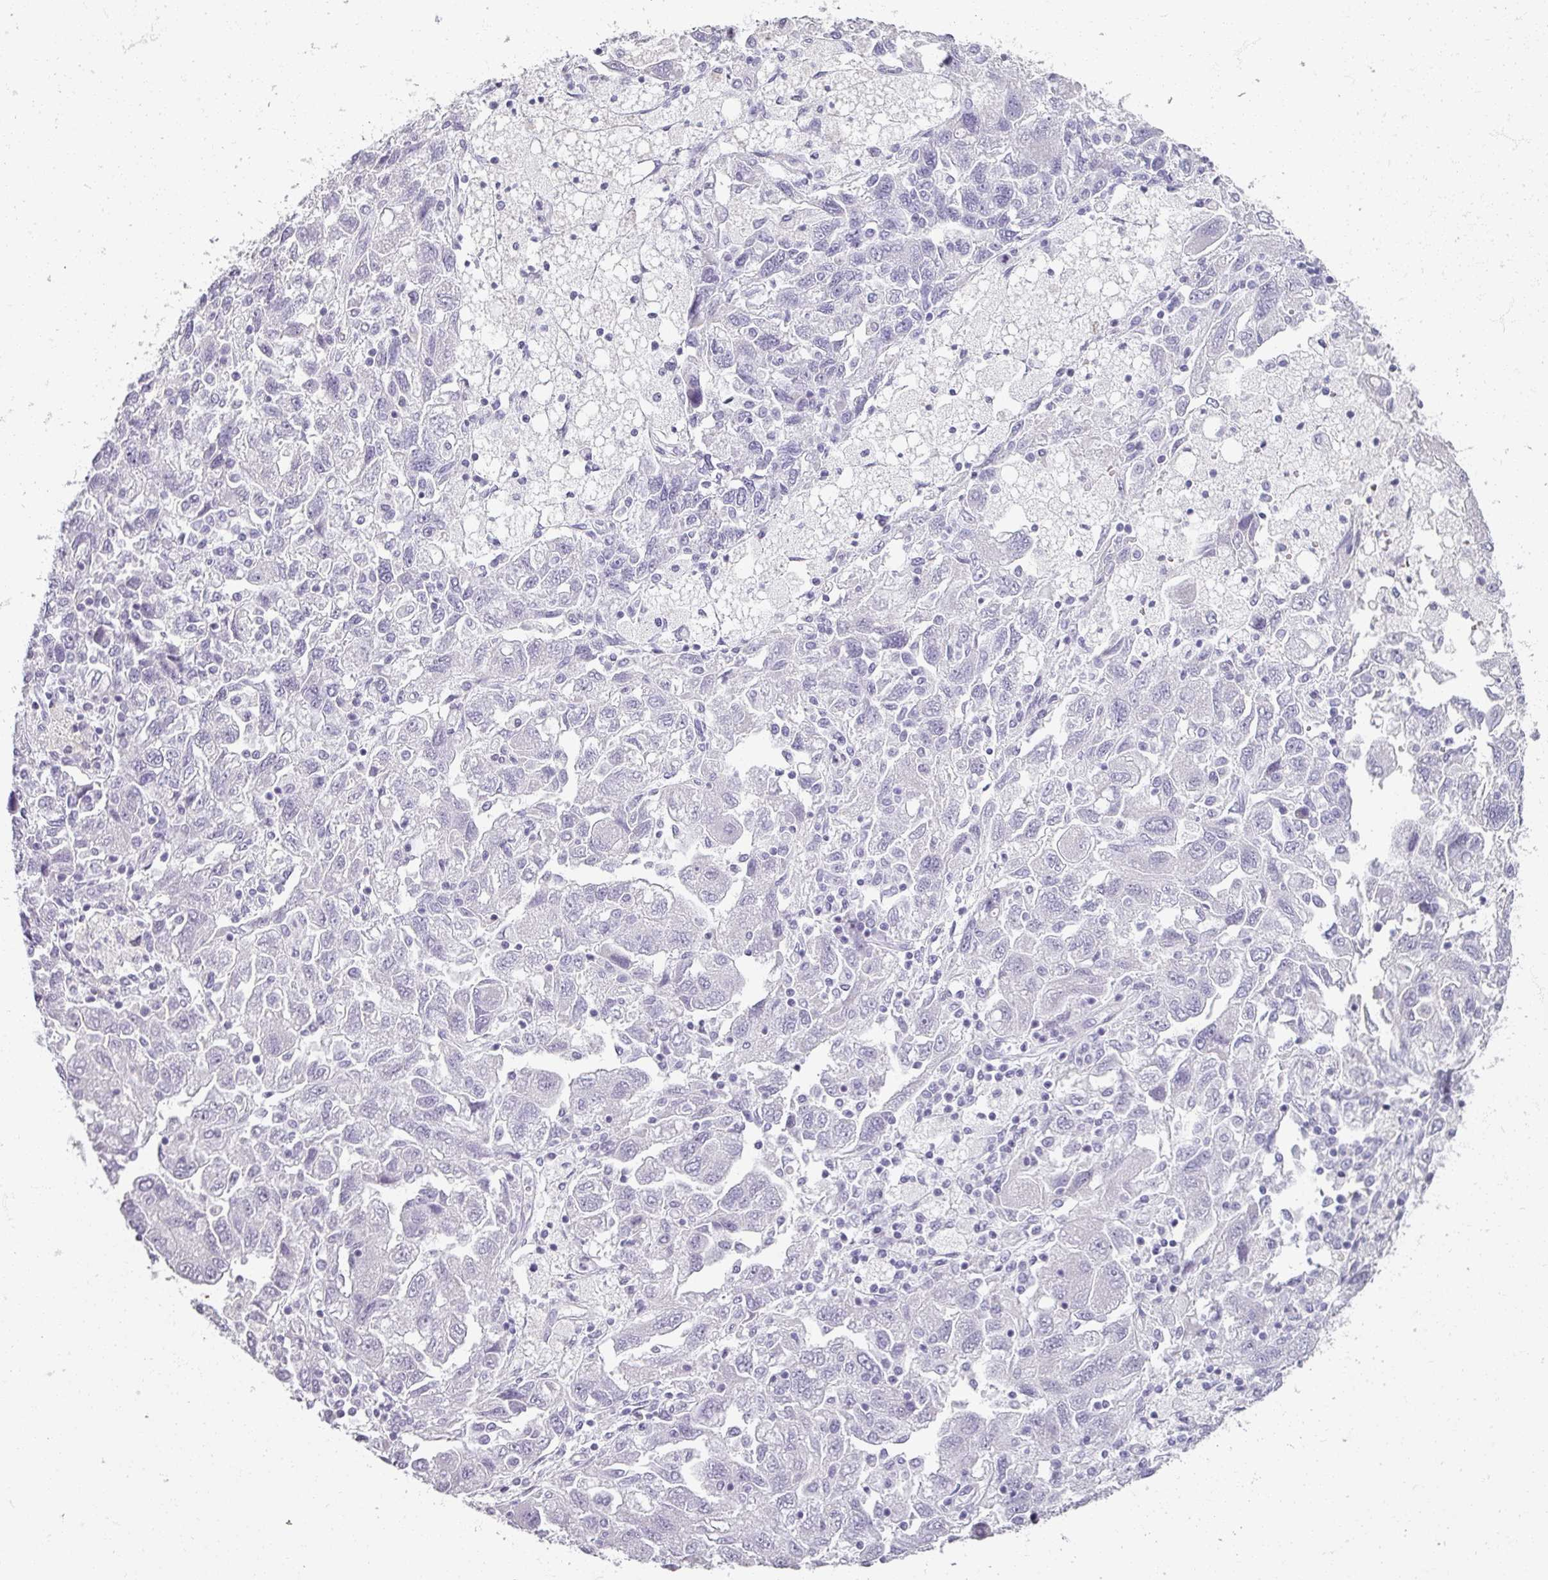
{"staining": {"intensity": "negative", "quantity": "none", "location": "none"}, "tissue": "ovarian cancer", "cell_type": "Tumor cells", "image_type": "cancer", "snomed": [{"axis": "morphology", "description": "Carcinoma, NOS"}, {"axis": "morphology", "description": "Cystadenocarcinoma, serous, NOS"}, {"axis": "topography", "description": "Ovary"}], "caption": "Tumor cells show no significant positivity in ovarian cancer.", "gene": "REG3G", "patient": {"sex": "female", "age": 69}}